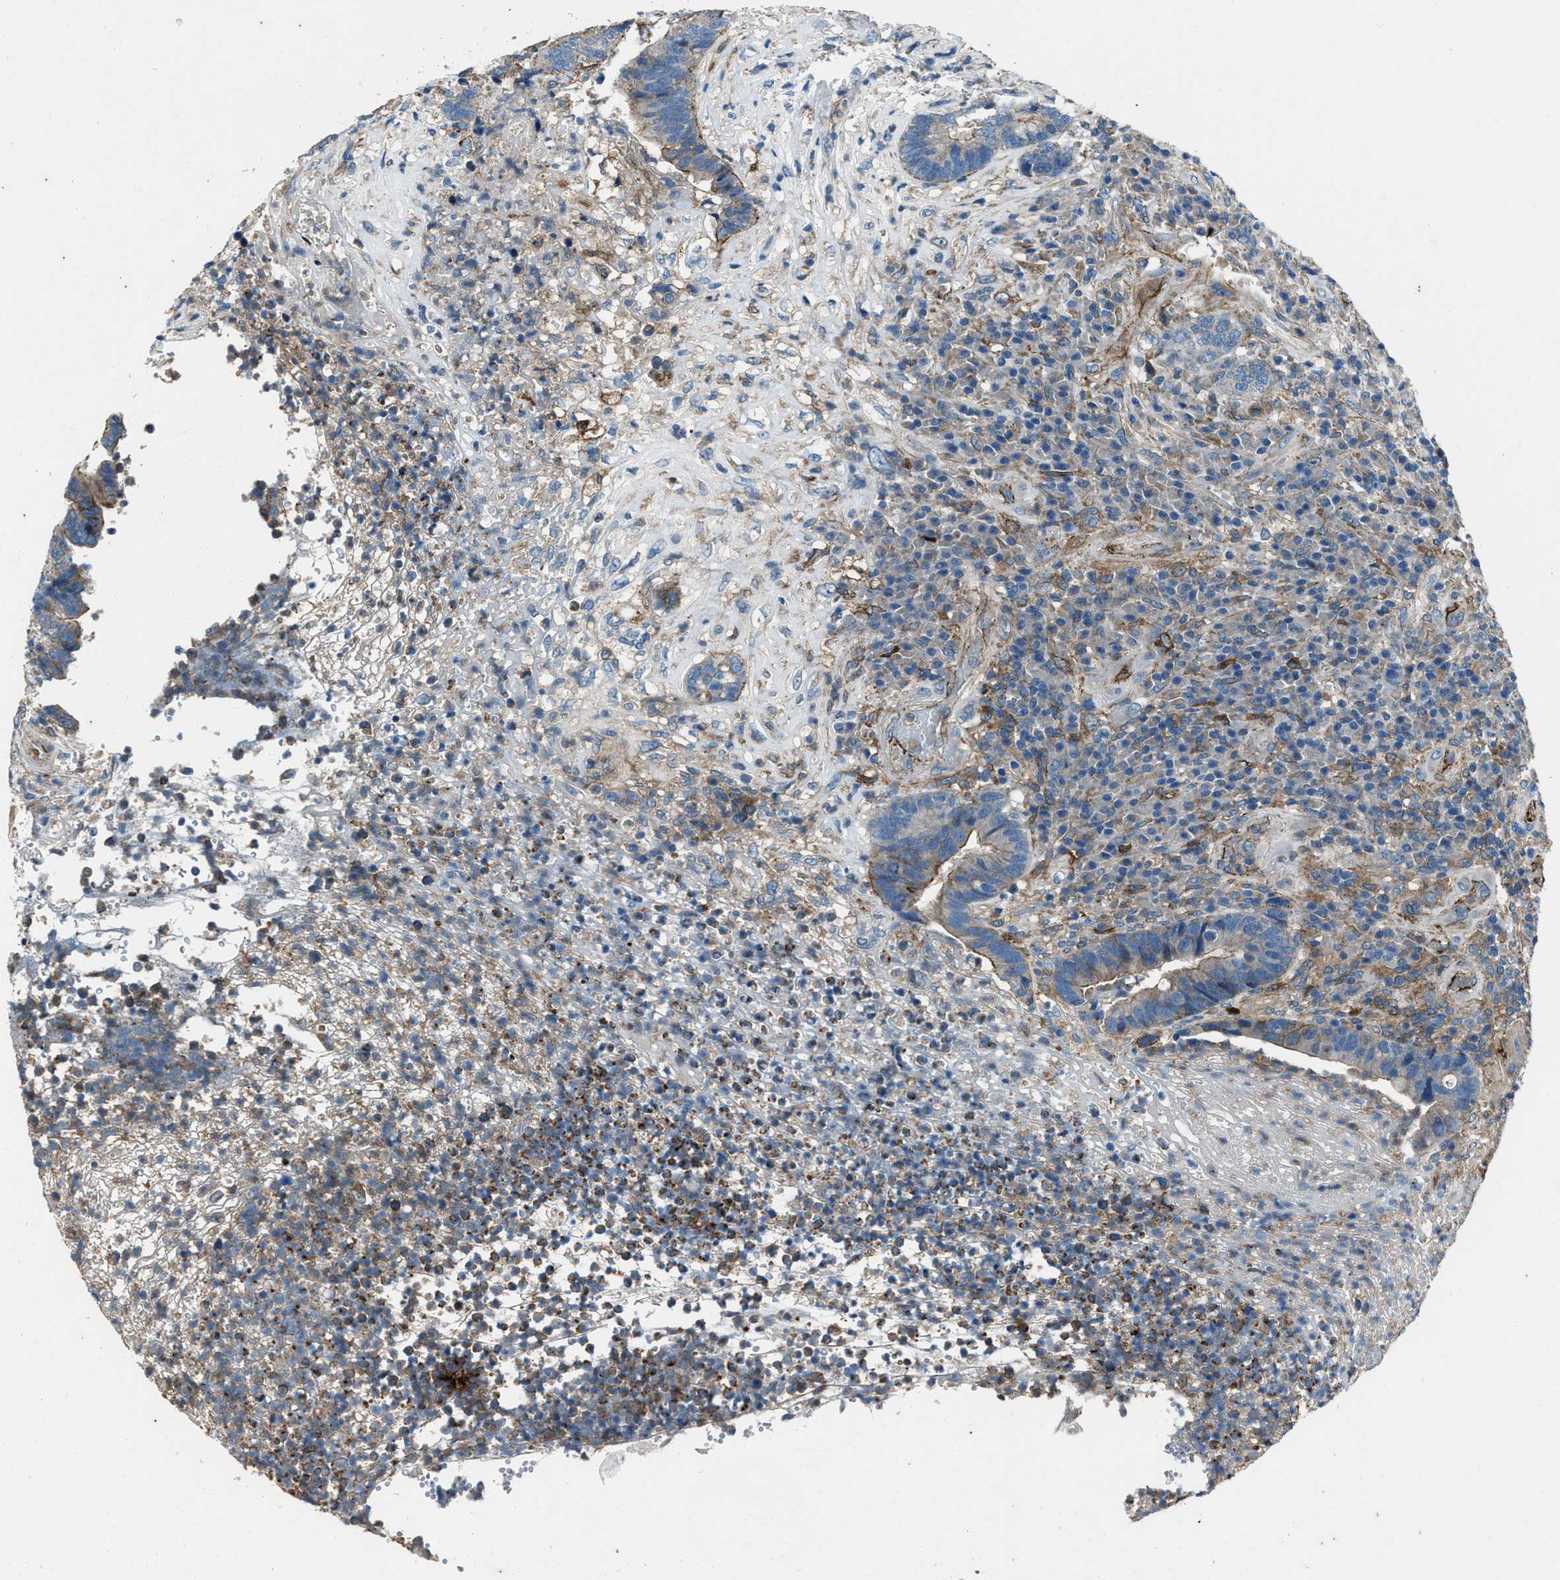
{"staining": {"intensity": "moderate", "quantity": ">75%", "location": "cytoplasmic/membranous"}, "tissue": "colorectal cancer", "cell_type": "Tumor cells", "image_type": "cancer", "snomed": [{"axis": "morphology", "description": "Adenocarcinoma, NOS"}, {"axis": "topography", "description": "Rectum"}], "caption": "DAB immunohistochemical staining of colorectal cancer (adenocarcinoma) exhibits moderate cytoplasmic/membranous protein staining in approximately >75% of tumor cells.", "gene": "SVIL", "patient": {"sex": "female", "age": 89}}